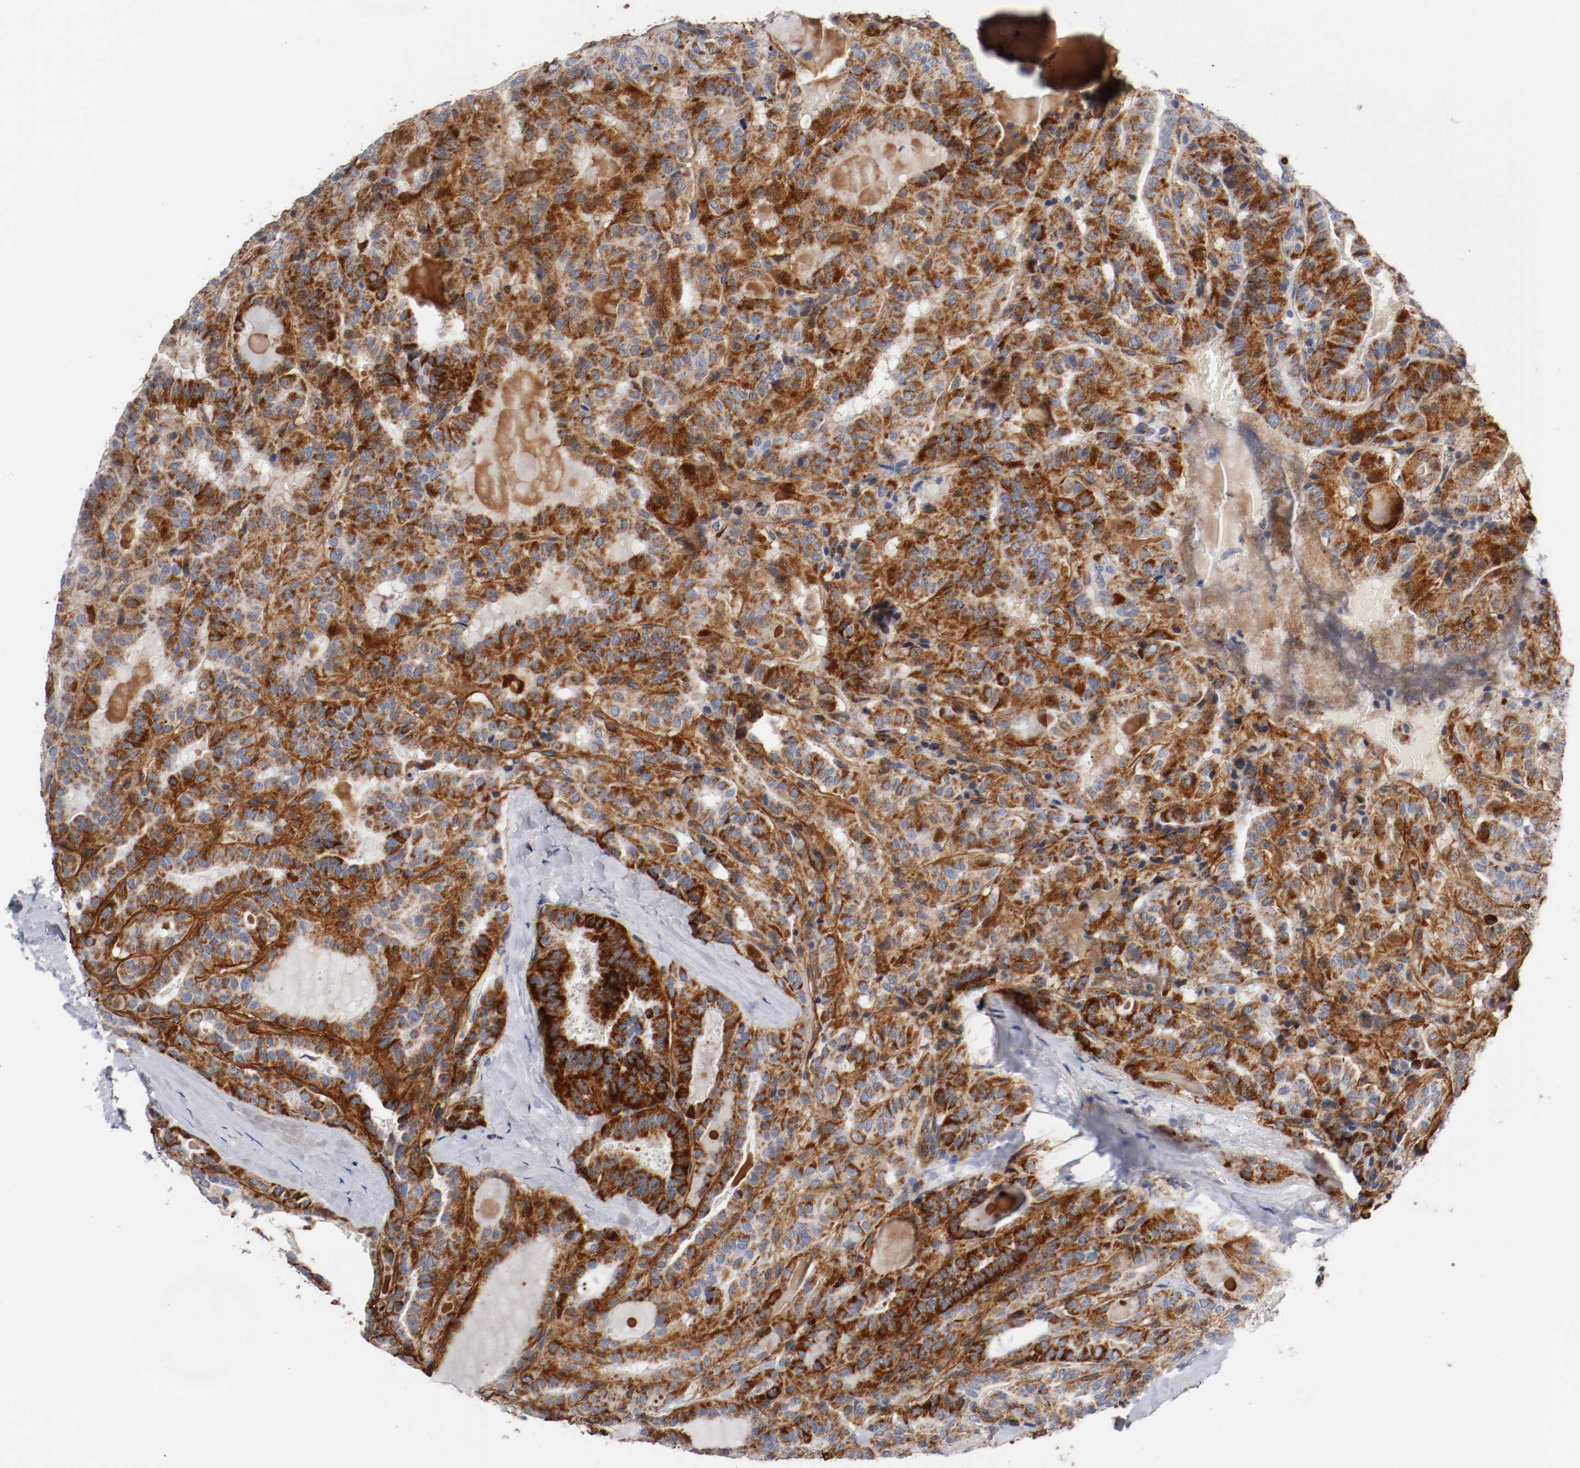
{"staining": {"intensity": "strong", "quantity": ">75%", "location": "cytoplasmic/membranous"}, "tissue": "thyroid cancer", "cell_type": "Tumor cells", "image_type": "cancer", "snomed": [{"axis": "morphology", "description": "Papillary adenocarcinoma, NOS"}, {"axis": "topography", "description": "Thyroid gland"}], "caption": "A brown stain shows strong cytoplasmic/membranous staining of a protein in human thyroid cancer (papillary adenocarcinoma) tumor cells.", "gene": "TUBD1", "patient": {"sex": "male", "age": 77}}